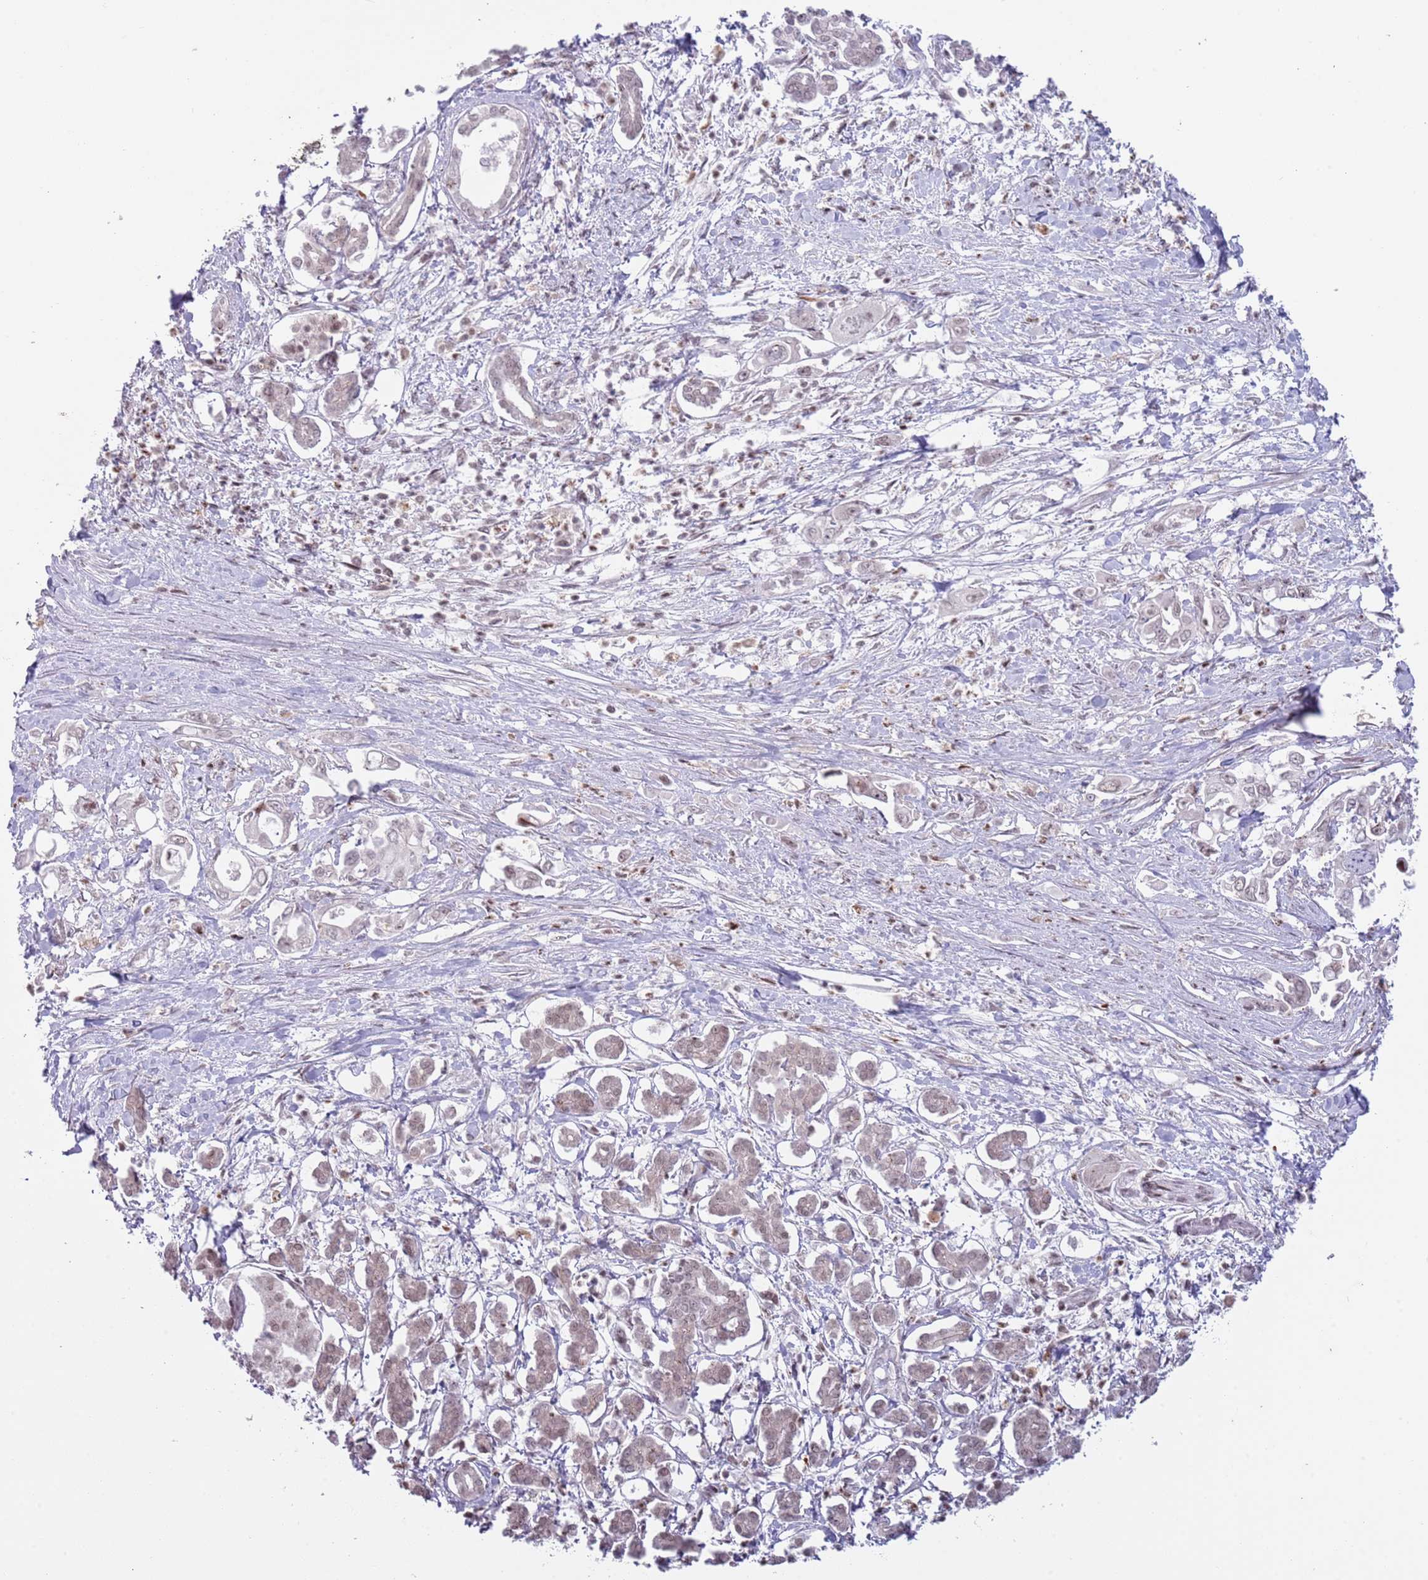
{"staining": {"intensity": "weak", "quantity": "25%-75%", "location": "nuclear"}, "tissue": "pancreatic cancer", "cell_type": "Tumor cells", "image_type": "cancer", "snomed": [{"axis": "morphology", "description": "Adenocarcinoma, NOS"}, {"axis": "topography", "description": "Pancreas"}], "caption": "This photomicrograph displays IHC staining of human pancreatic cancer, with low weak nuclear expression in about 25%-75% of tumor cells.", "gene": "SH3RF3", "patient": {"sex": "male", "age": 61}}